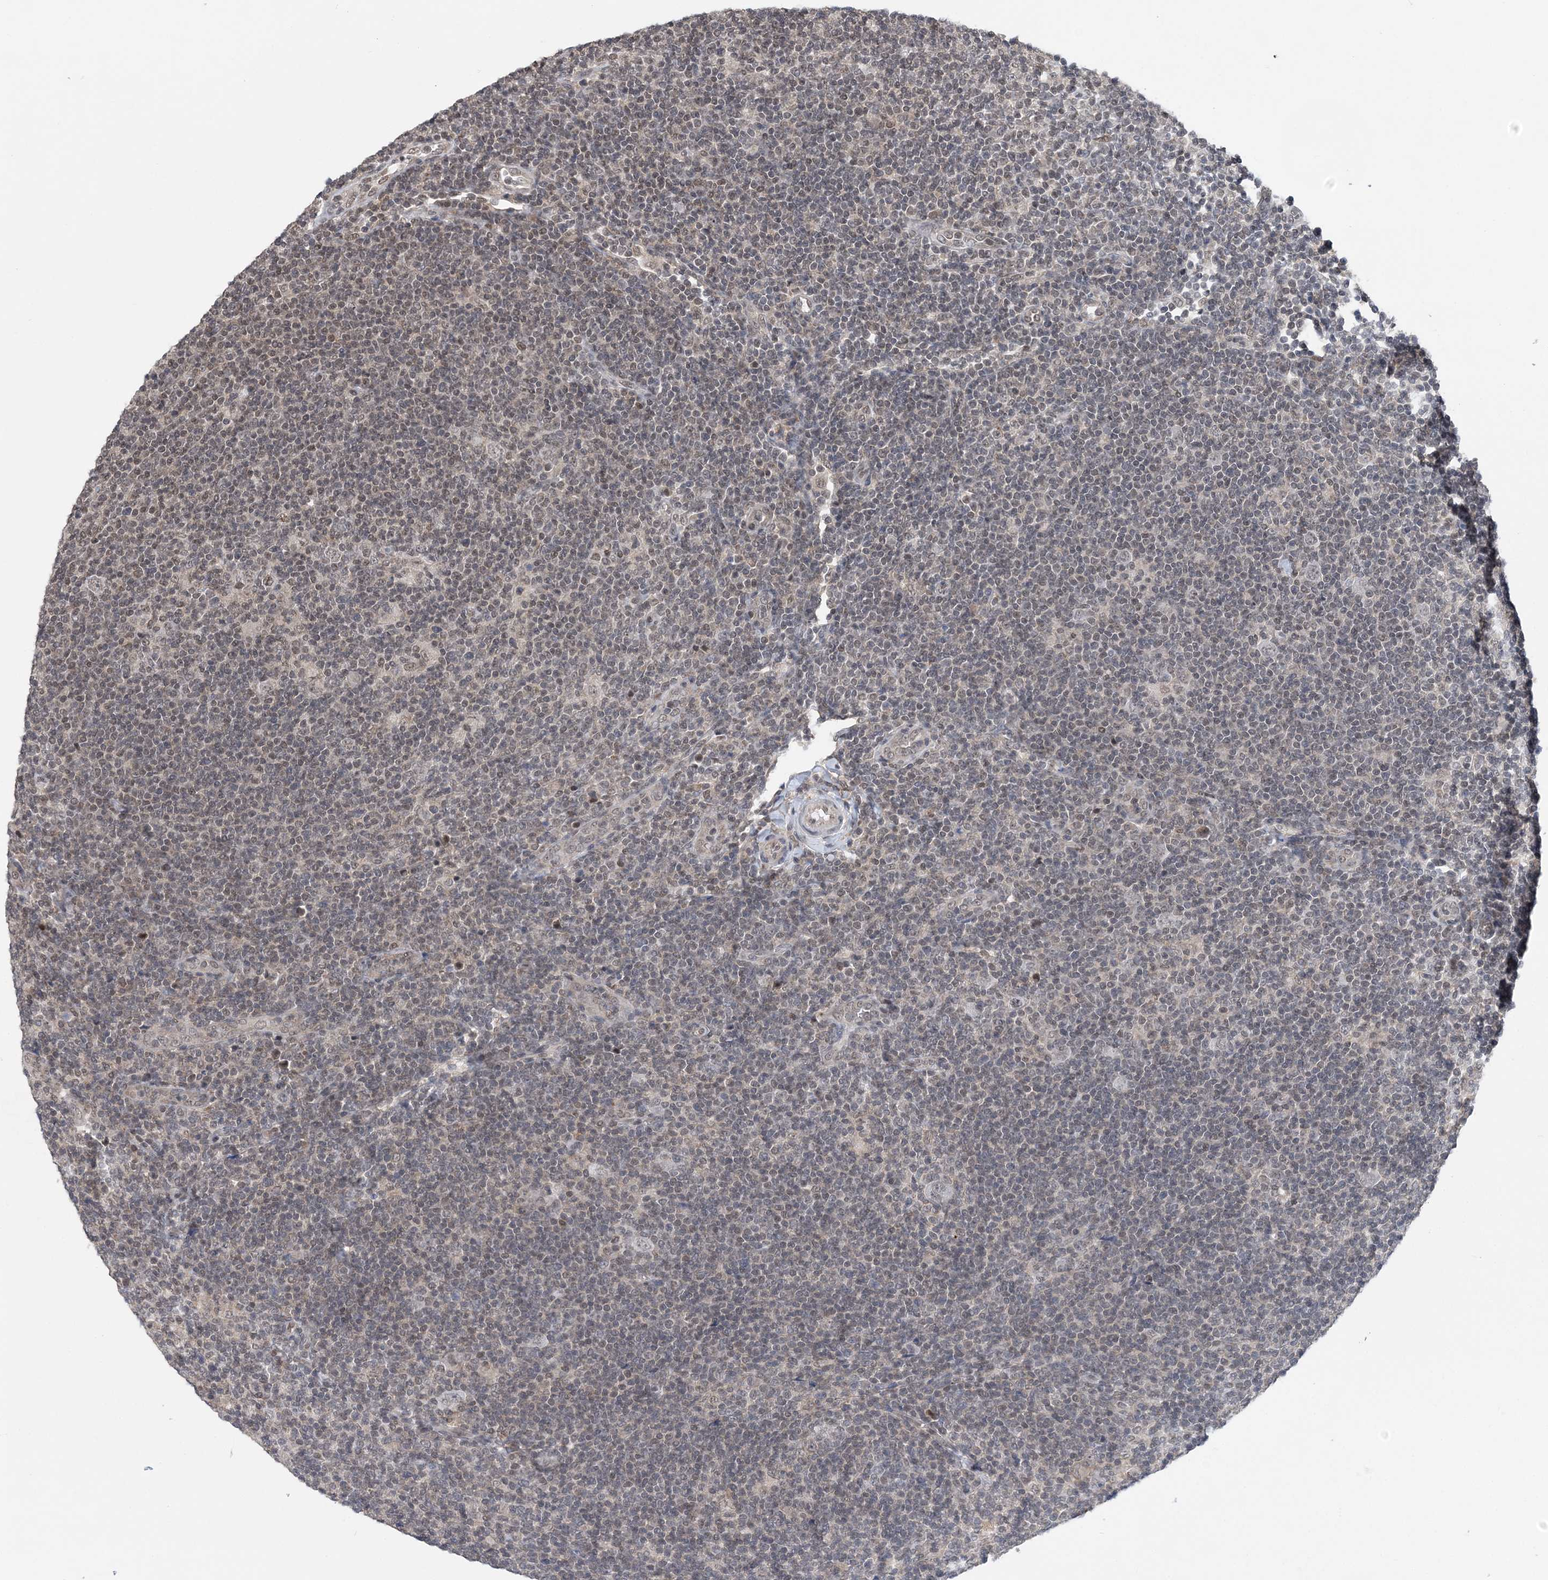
{"staining": {"intensity": "weak", "quantity": "<25%", "location": "nuclear"}, "tissue": "lymphoma", "cell_type": "Tumor cells", "image_type": "cancer", "snomed": [{"axis": "morphology", "description": "Hodgkin's disease, NOS"}, {"axis": "topography", "description": "Lymph node"}], "caption": "IHC micrograph of neoplastic tissue: human Hodgkin's disease stained with DAB (3,3'-diaminobenzidine) demonstrates no significant protein expression in tumor cells.", "gene": "CCDC152", "patient": {"sex": "female", "age": 57}}